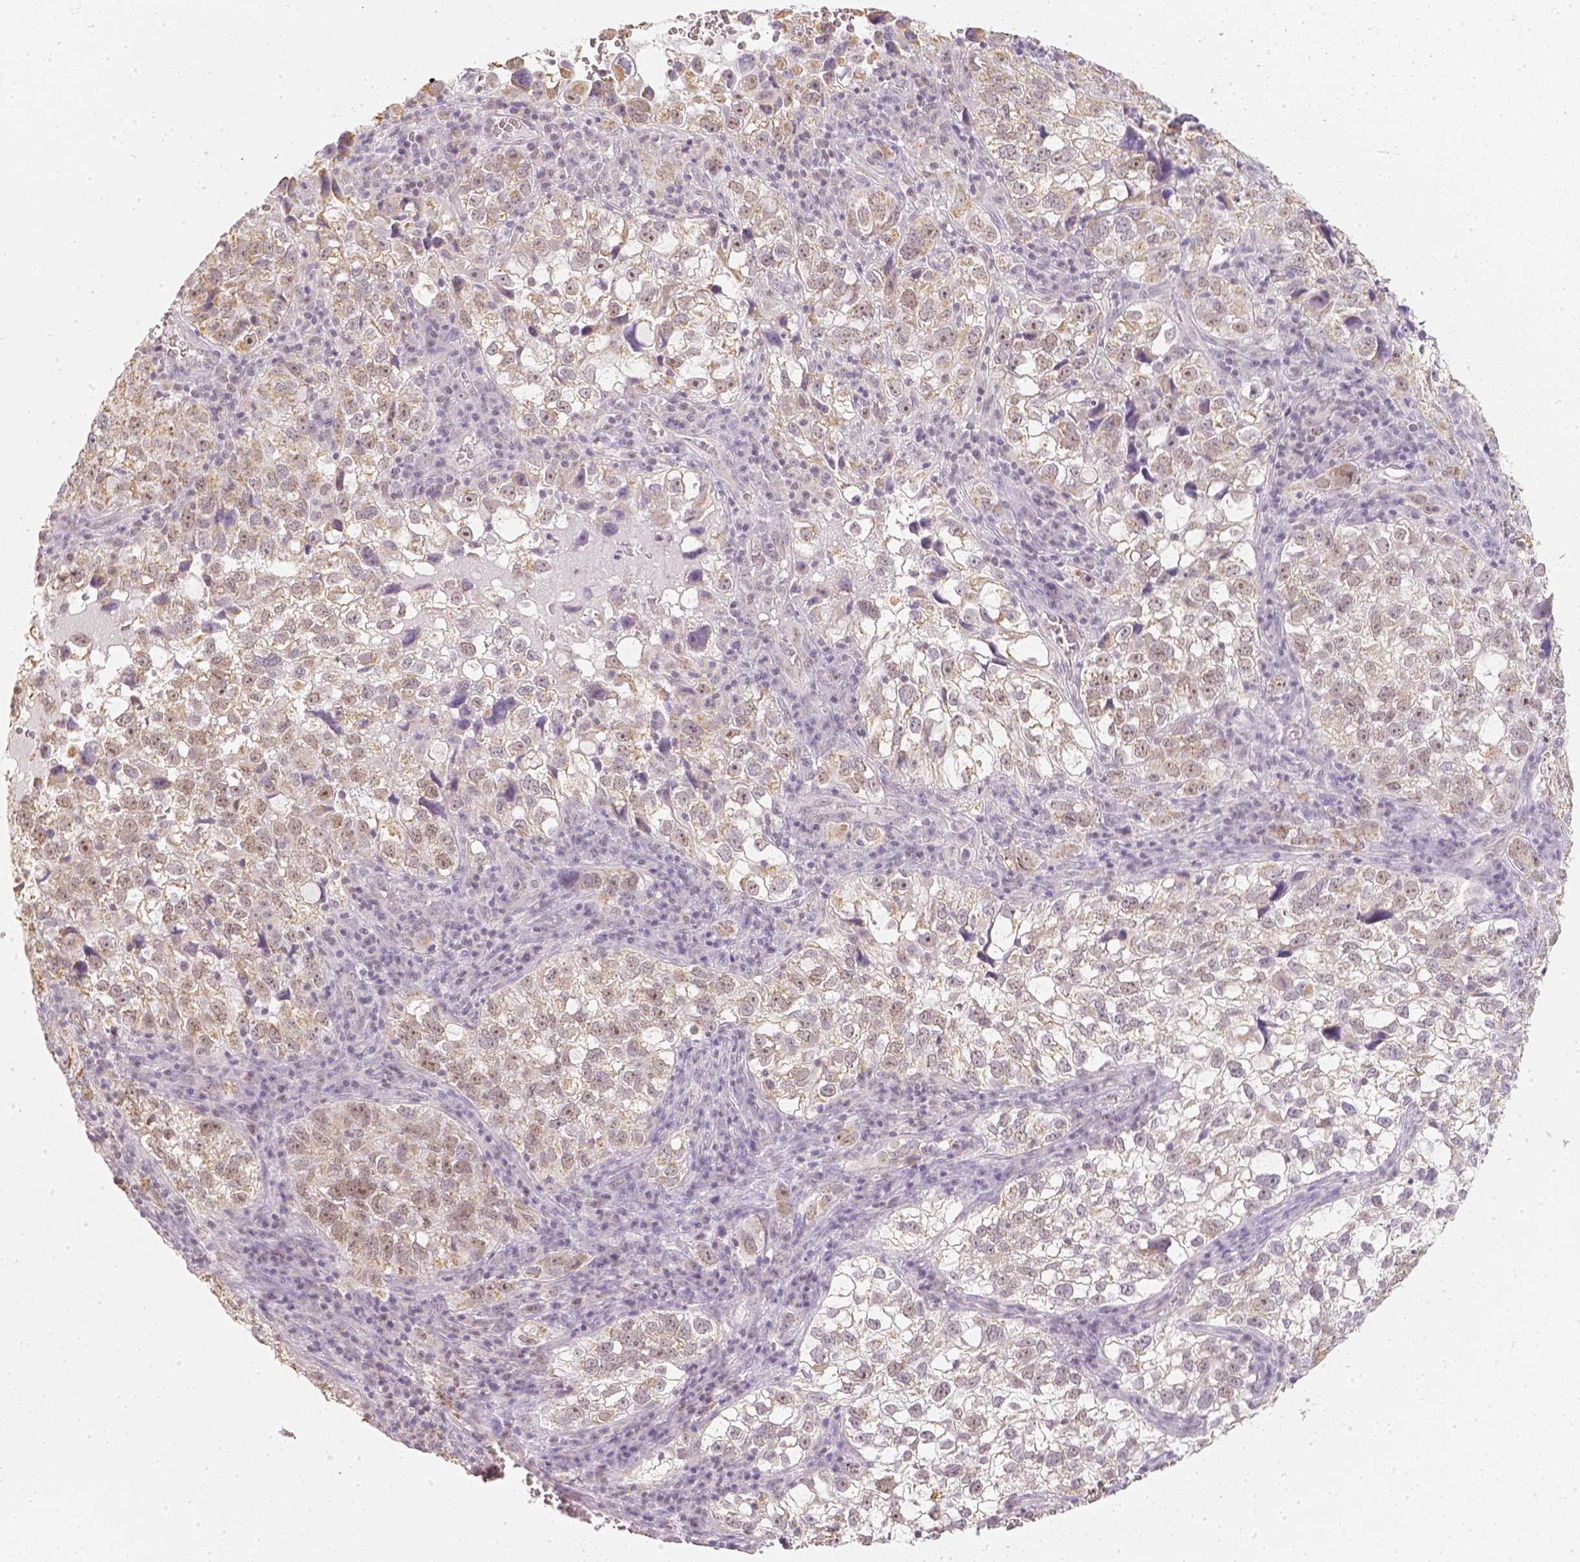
{"staining": {"intensity": "moderate", "quantity": ">75%", "location": "cytoplasmic/membranous,nuclear"}, "tissue": "cervical cancer", "cell_type": "Tumor cells", "image_type": "cancer", "snomed": [{"axis": "morphology", "description": "Squamous cell carcinoma, NOS"}, {"axis": "topography", "description": "Cervix"}], "caption": "About >75% of tumor cells in cervical cancer (squamous cell carcinoma) demonstrate moderate cytoplasmic/membranous and nuclear protein staining as visualized by brown immunohistochemical staining.", "gene": "NVL", "patient": {"sex": "female", "age": 55}}